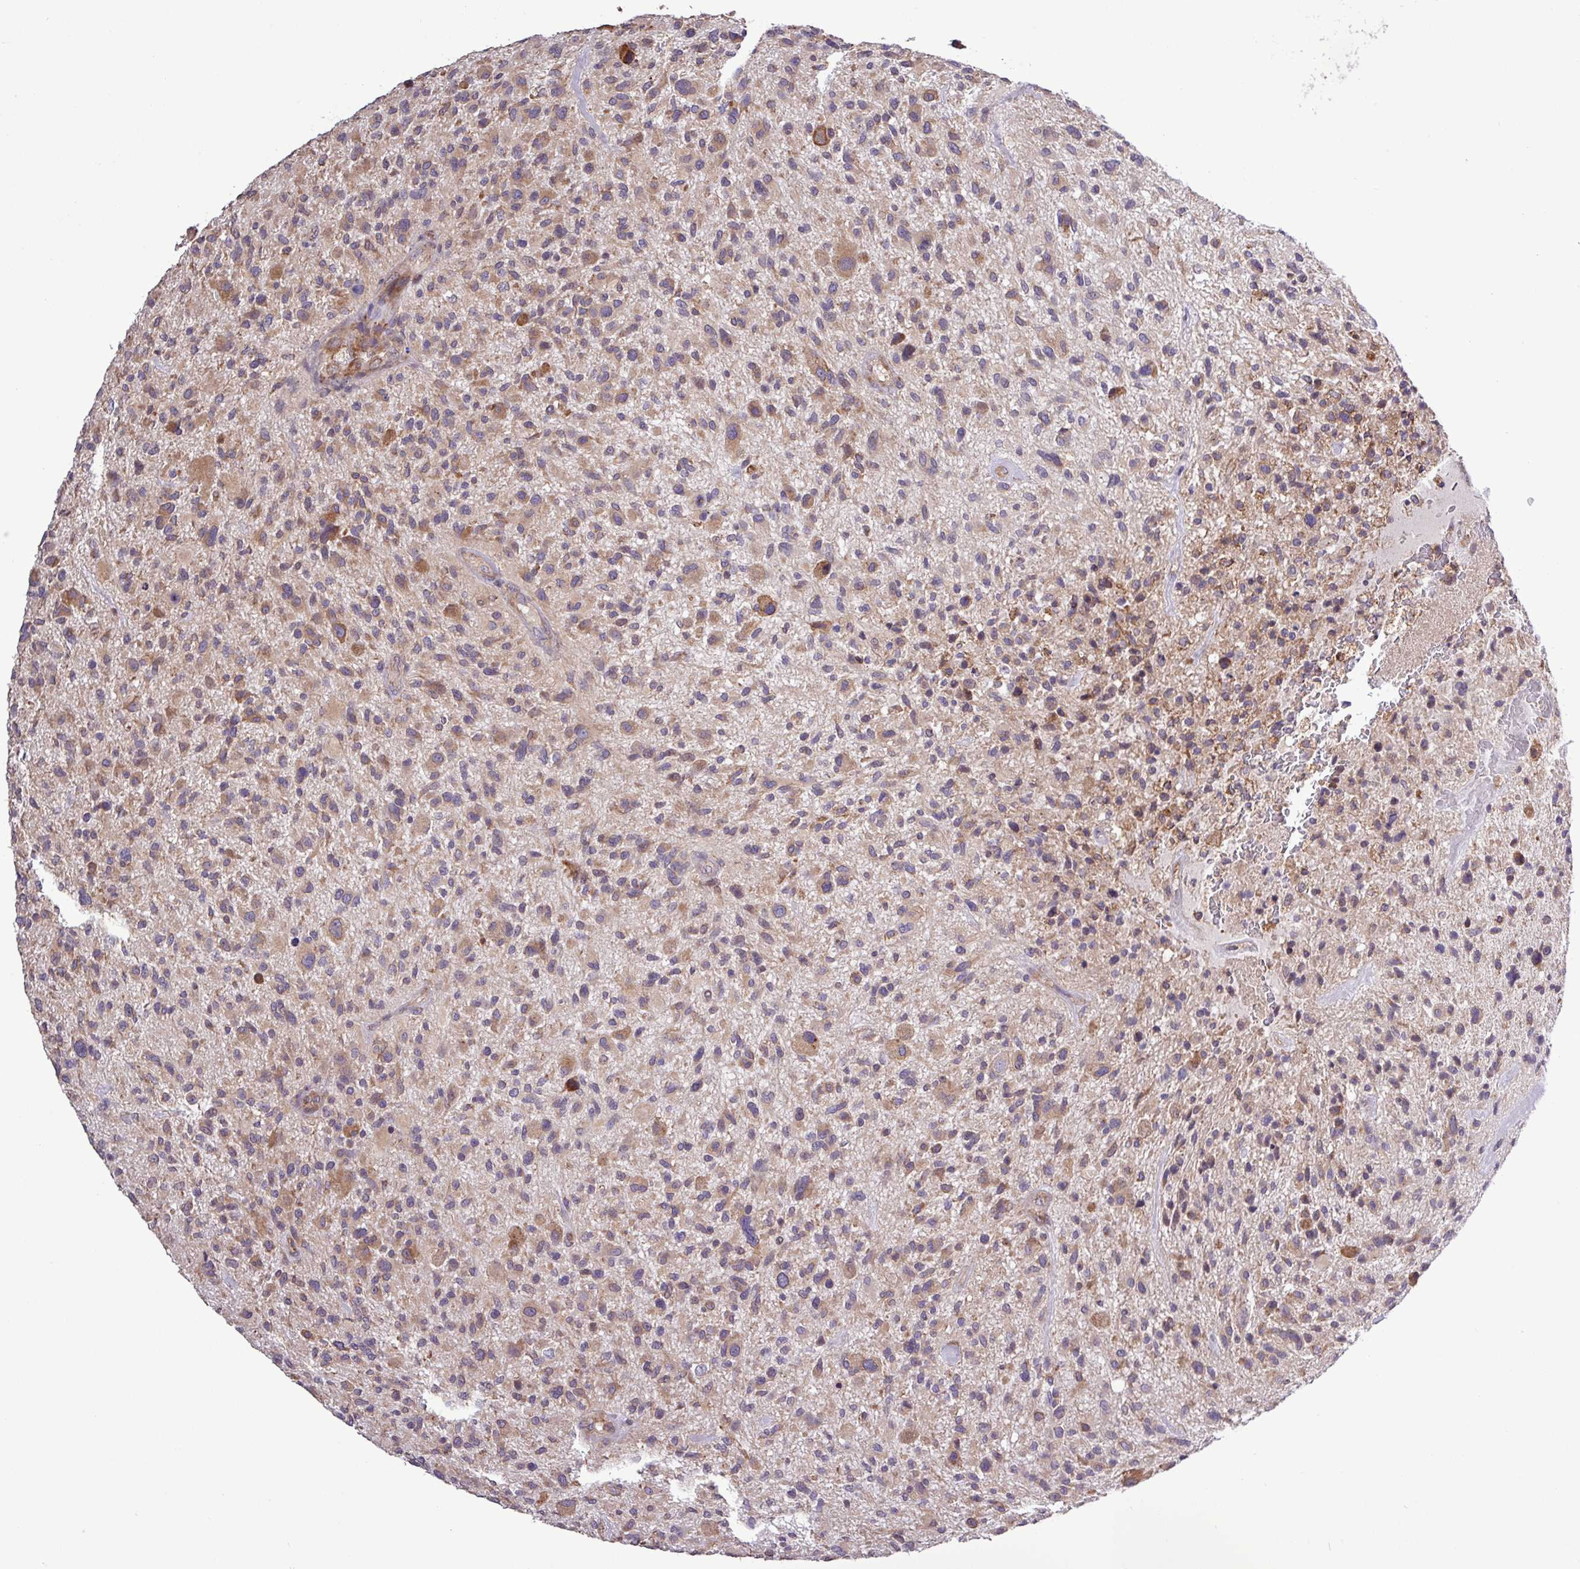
{"staining": {"intensity": "weak", "quantity": ">75%", "location": "cytoplasmic/membranous"}, "tissue": "glioma", "cell_type": "Tumor cells", "image_type": "cancer", "snomed": [{"axis": "morphology", "description": "Glioma, malignant, High grade"}, {"axis": "topography", "description": "Brain"}], "caption": "Glioma was stained to show a protein in brown. There is low levels of weak cytoplasmic/membranous expression in about >75% of tumor cells. (brown staining indicates protein expression, while blue staining denotes nuclei).", "gene": "MEGF6", "patient": {"sex": "male", "age": 47}}